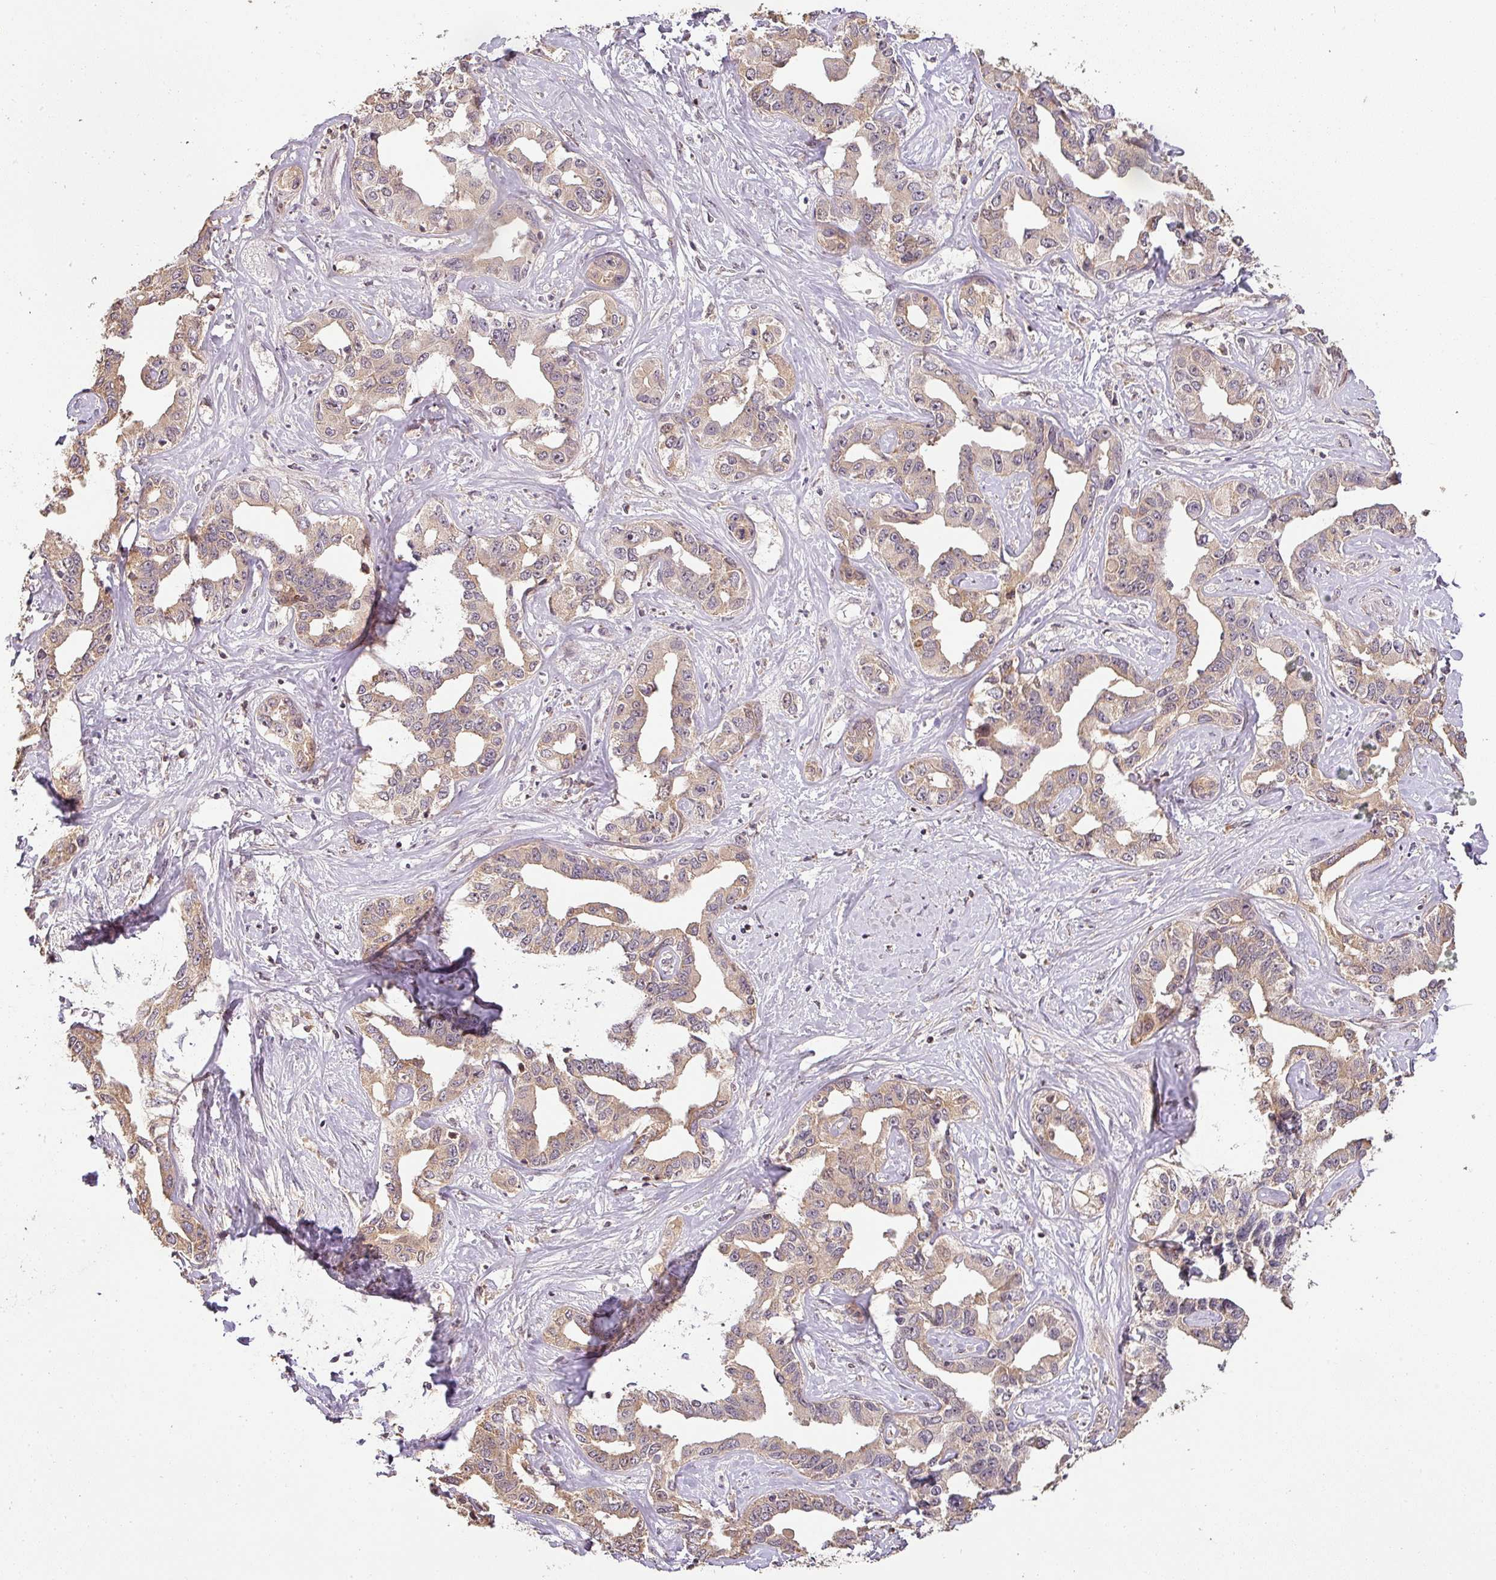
{"staining": {"intensity": "weak", "quantity": "25%-75%", "location": "cytoplasmic/membranous"}, "tissue": "liver cancer", "cell_type": "Tumor cells", "image_type": "cancer", "snomed": [{"axis": "morphology", "description": "Cholangiocarcinoma"}, {"axis": "topography", "description": "Liver"}], "caption": "Weak cytoplasmic/membranous positivity for a protein is appreciated in about 25%-75% of tumor cells of liver cancer (cholangiocarcinoma) using IHC.", "gene": "BPIFB3", "patient": {"sex": "male", "age": 59}}